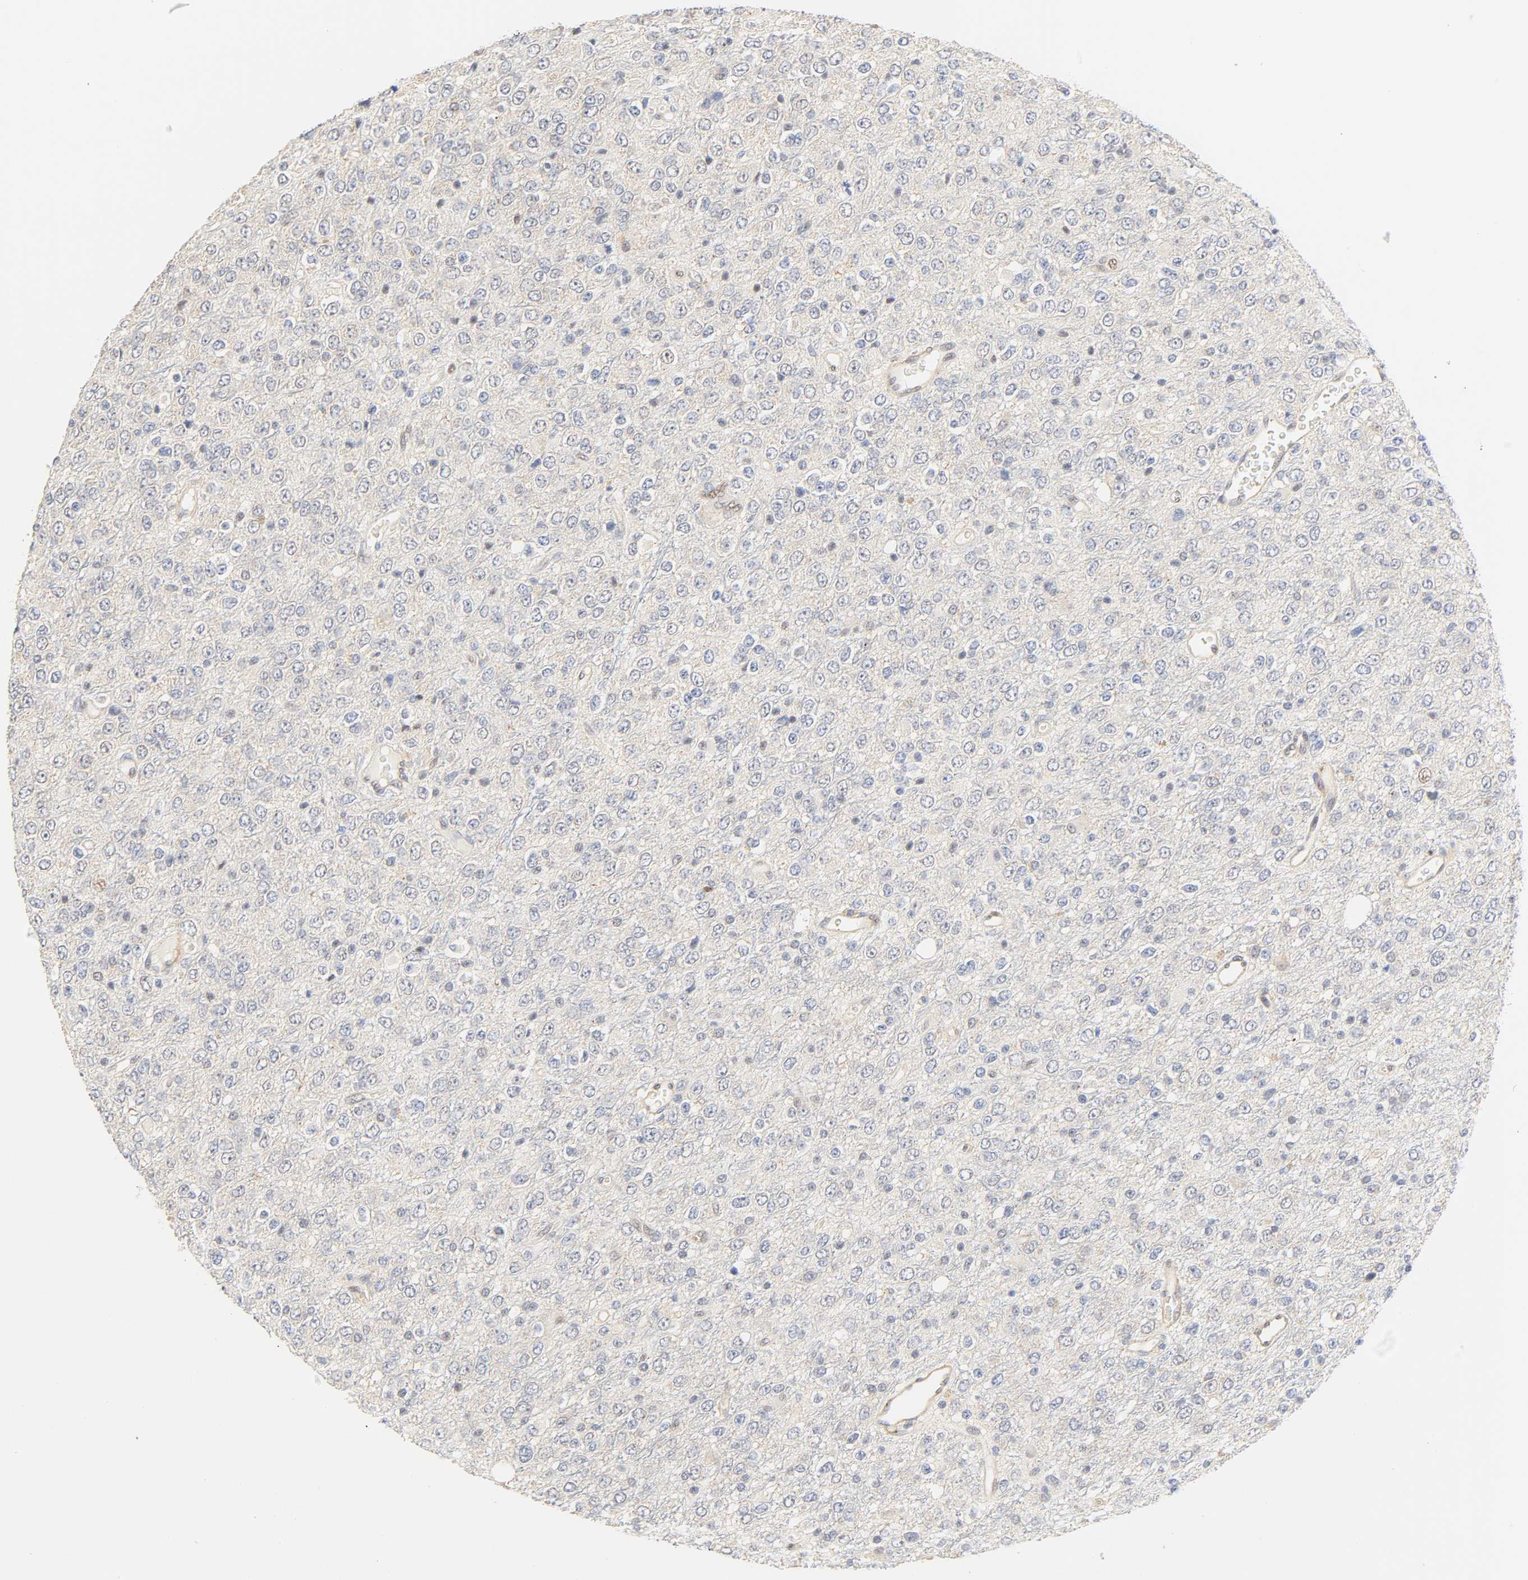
{"staining": {"intensity": "negative", "quantity": "none", "location": "none"}, "tissue": "glioma", "cell_type": "Tumor cells", "image_type": "cancer", "snomed": [{"axis": "morphology", "description": "Glioma, malignant, High grade"}, {"axis": "topography", "description": "pancreas cauda"}], "caption": "Tumor cells are negative for brown protein staining in malignant high-grade glioma.", "gene": "BORCS8-MEF2B", "patient": {"sex": "male", "age": 60}}